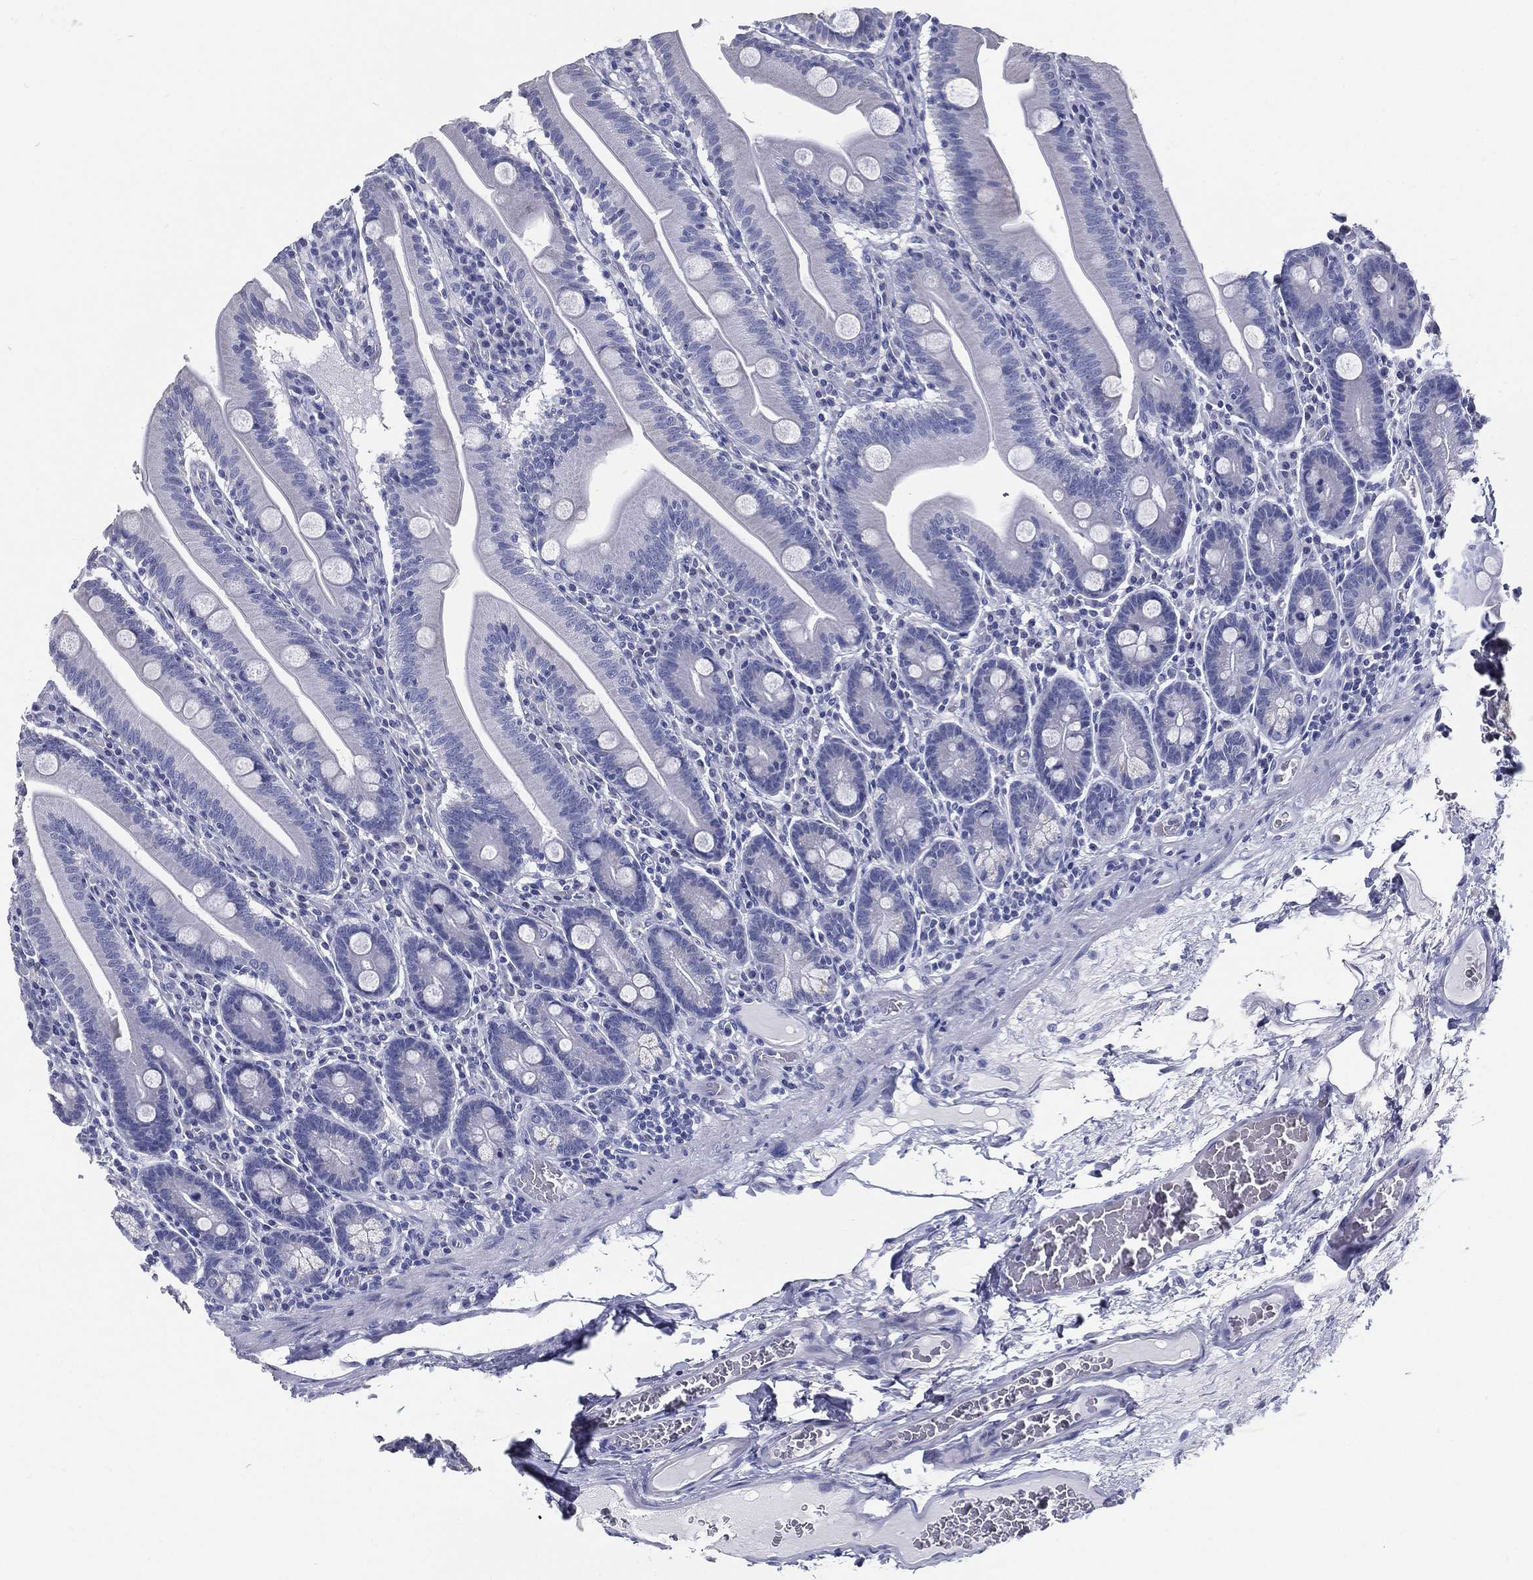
{"staining": {"intensity": "negative", "quantity": "none", "location": "none"}, "tissue": "small intestine", "cell_type": "Glandular cells", "image_type": "normal", "snomed": [{"axis": "morphology", "description": "Normal tissue, NOS"}, {"axis": "topography", "description": "Small intestine"}], "caption": "Immunohistochemistry (IHC) of benign human small intestine demonstrates no staining in glandular cells.", "gene": "RSPH4A", "patient": {"sex": "male", "age": 37}}